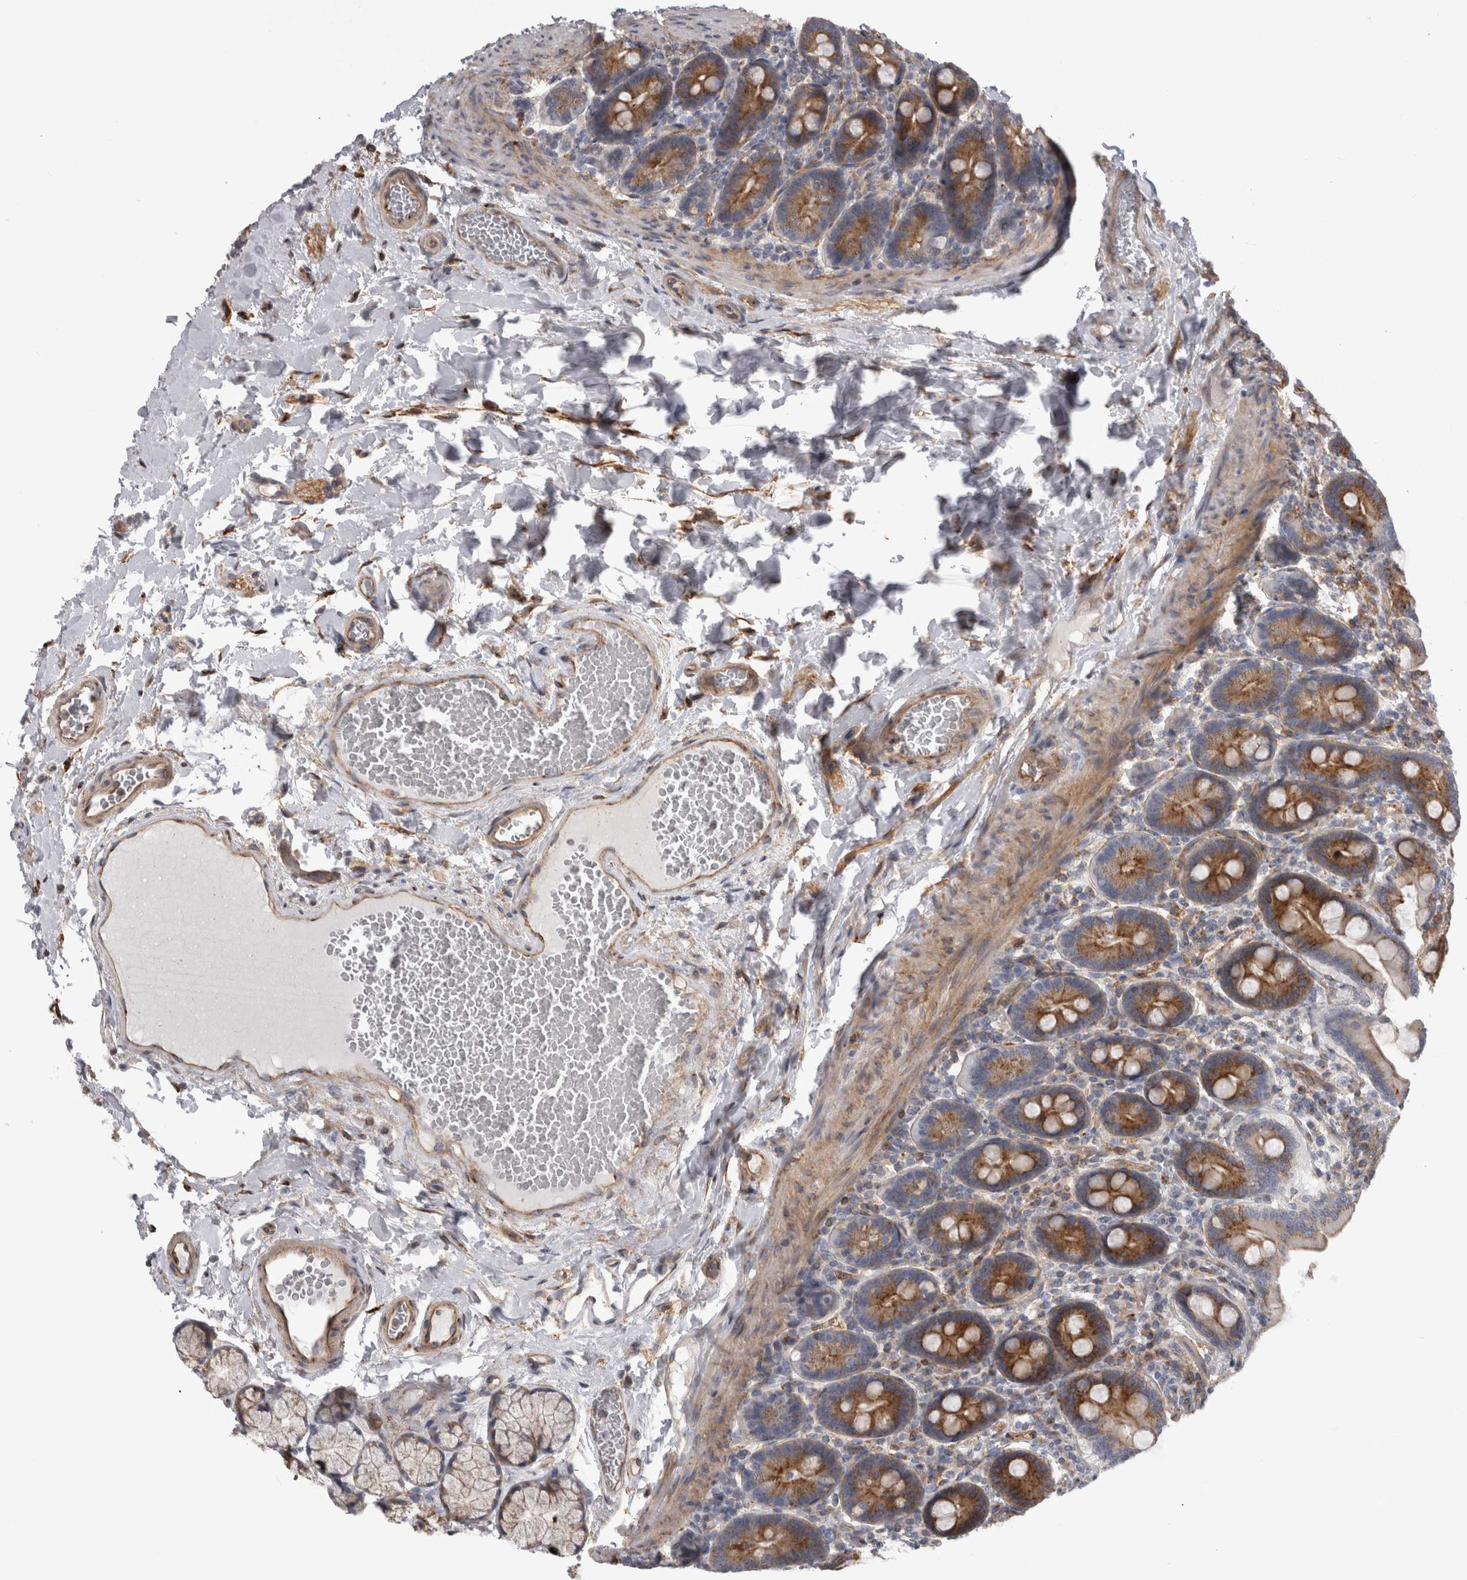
{"staining": {"intensity": "strong", "quantity": ">75%", "location": "cytoplasmic/membranous"}, "tissue": "duodenum", "cell_type": "Glandular cells", "image_type": "normal", "snomed": [{"axis": "morphology", "description": "Normal tissue, NOS"}, {"axis": "topography", "description": "Duodenum"}], "caption": "Protein staining by IHC demonstrates strong cytoplasmic/membranous expression in approximately >75% of glandular cells in normal duodenum. (DAB = brown stain, brightfield microscopy at high magnification).", "gene": "ATXN3L", "patient": {"sex": "male", "age": 54}}